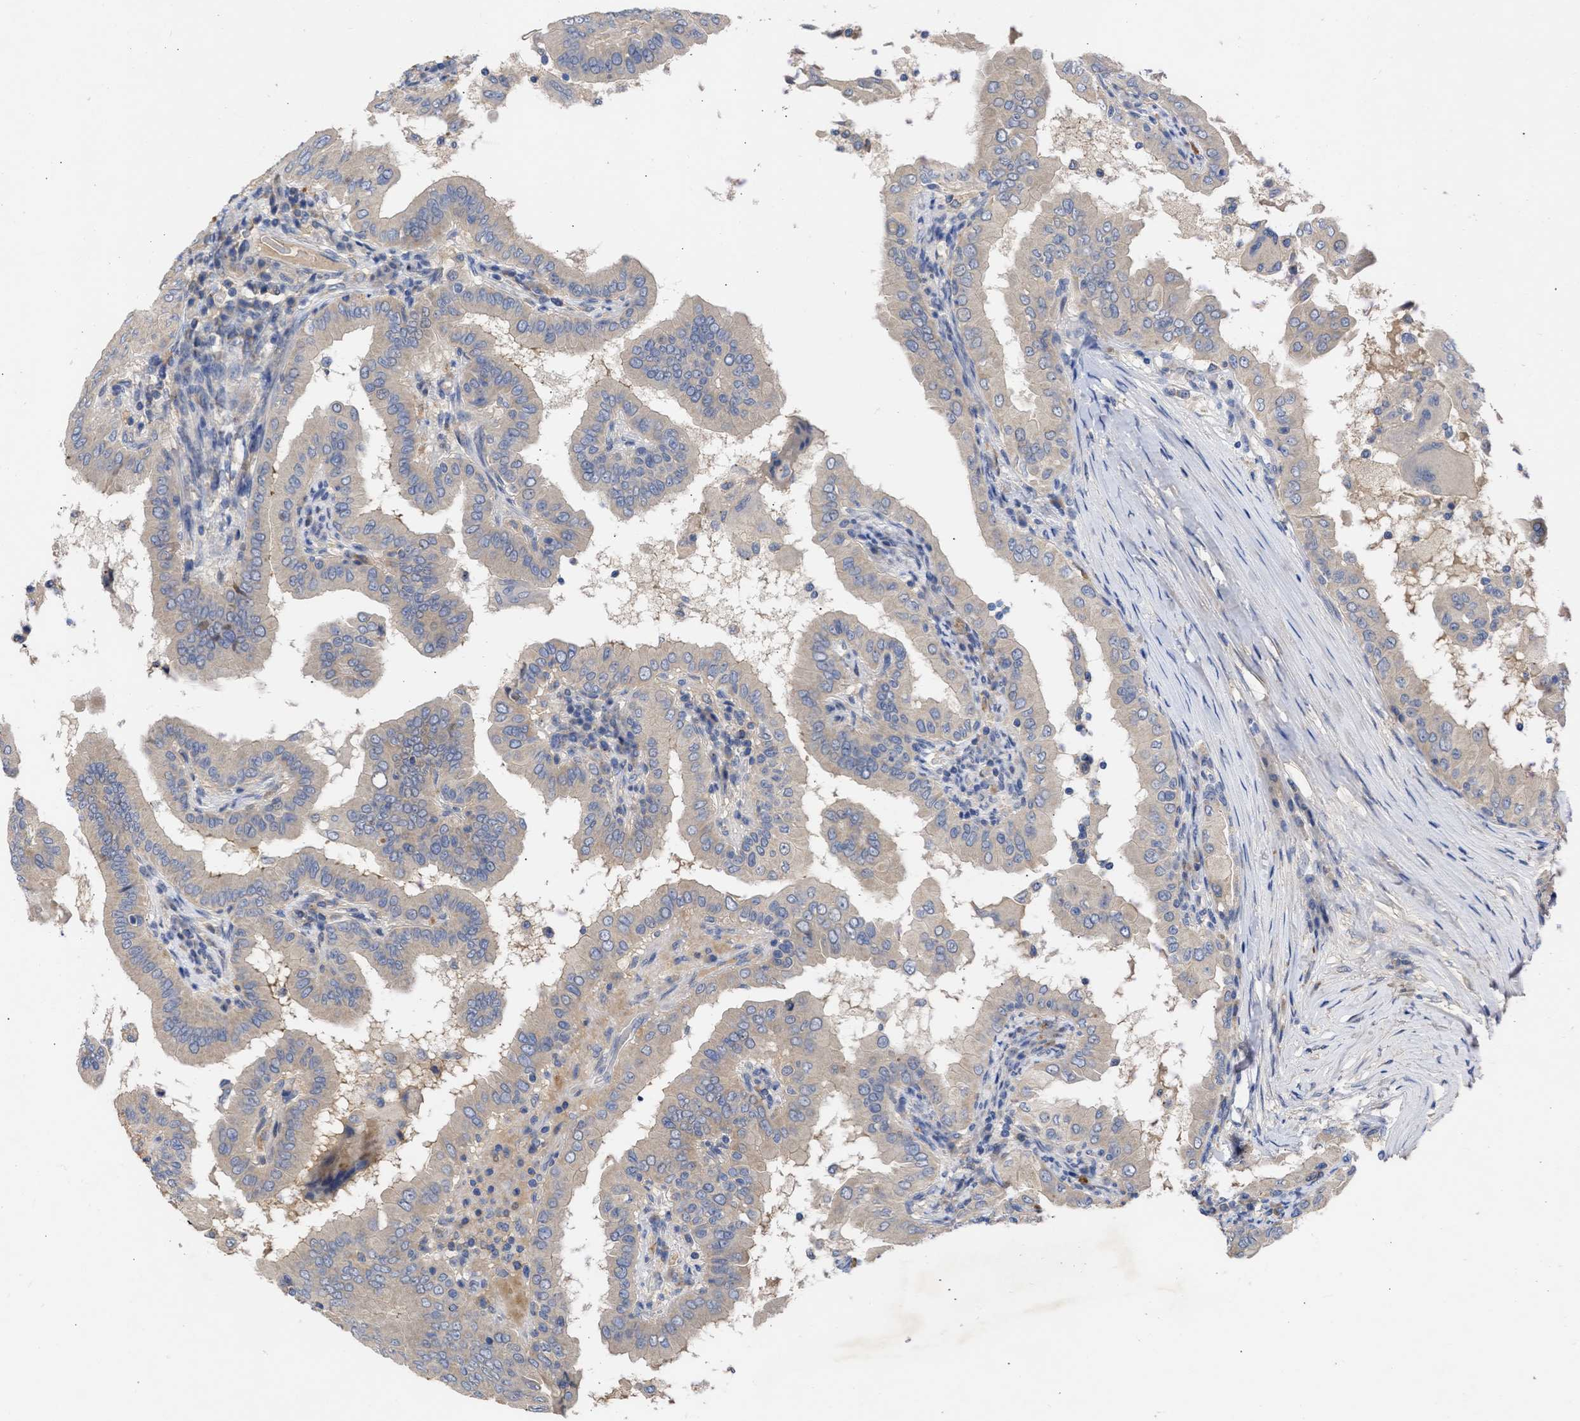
{"staining": {"intensity": "negative", "quantity": "none", "location": "none"}, "tissue": "thyroid cancer", "cell_type": "Tumor cells", "image_type": "cancer", "snomed": [{"axis": "morphology", "description": "Papillary adenocarcinoma, NOS"}, {"axis": "topography", "description": "Thyroid gland"}], "caption": "An image of human thyroid cancer is negative for staining in tumor cells.", "gene": "ARHGEF4", "patient": {"sex": "male", "age": 33}}